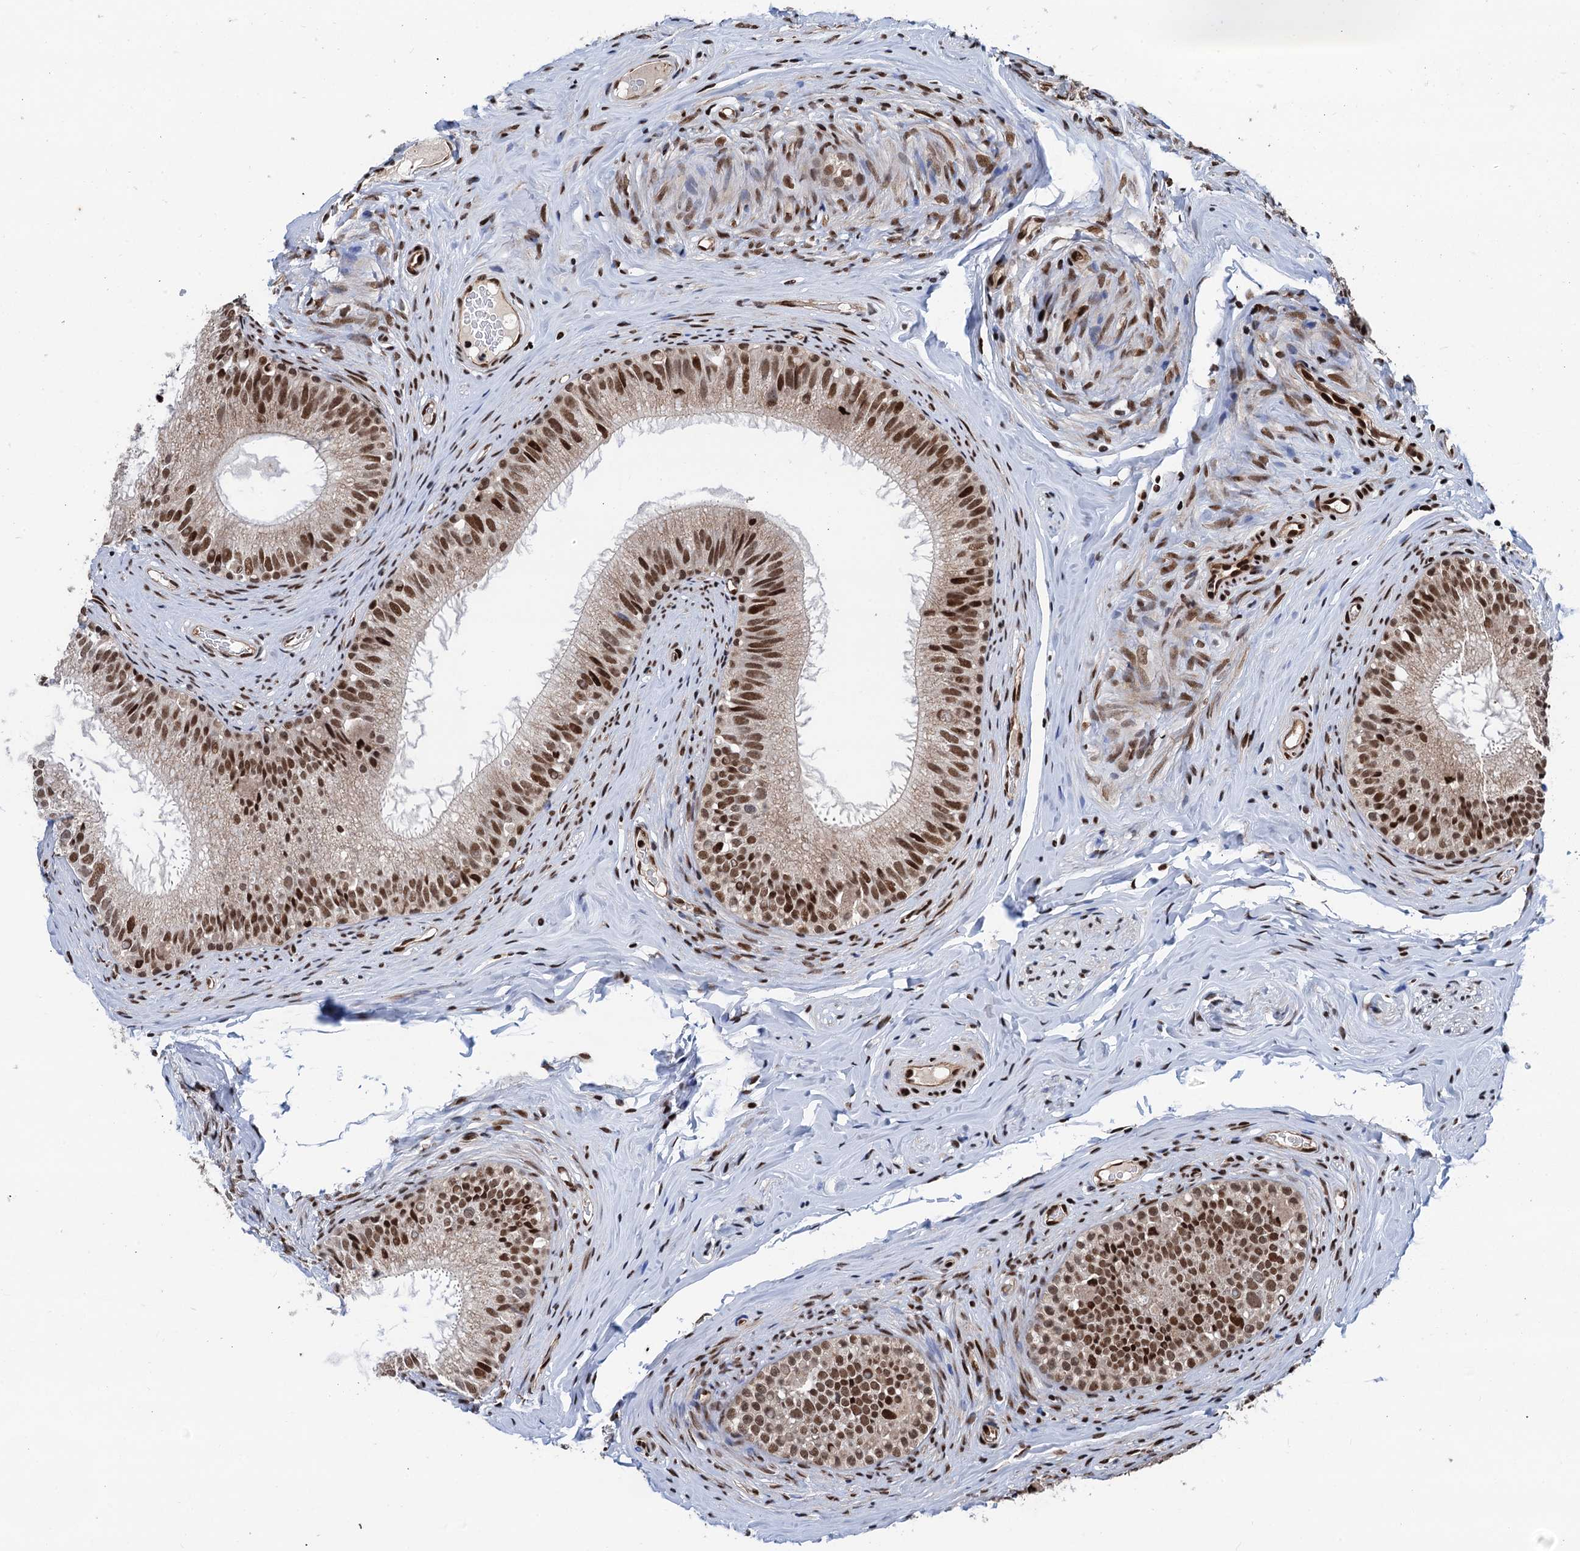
{"staining": {"intensity": "moderate", "quantity": ">75%", "location": "nuclear"}, "tissue": "epididymis", "cell_type": "Glandular cells", "image_type": "normal", "snomed": [{"axis": "morphology", "description": "Normal tissue, NOS"}, {"axis": "topography", "description": "Epididymis"}], "caption": "Immunohistochemistry (DAB) staining of unremarkable epididymis displays moderate nuclear protein positivity in about >75% of glandular cells. (Brightfield microscopy of DAB IHC at high magnification).", "gene": "PPP4R1", "patient": {"sex": "male", "age": 34}}